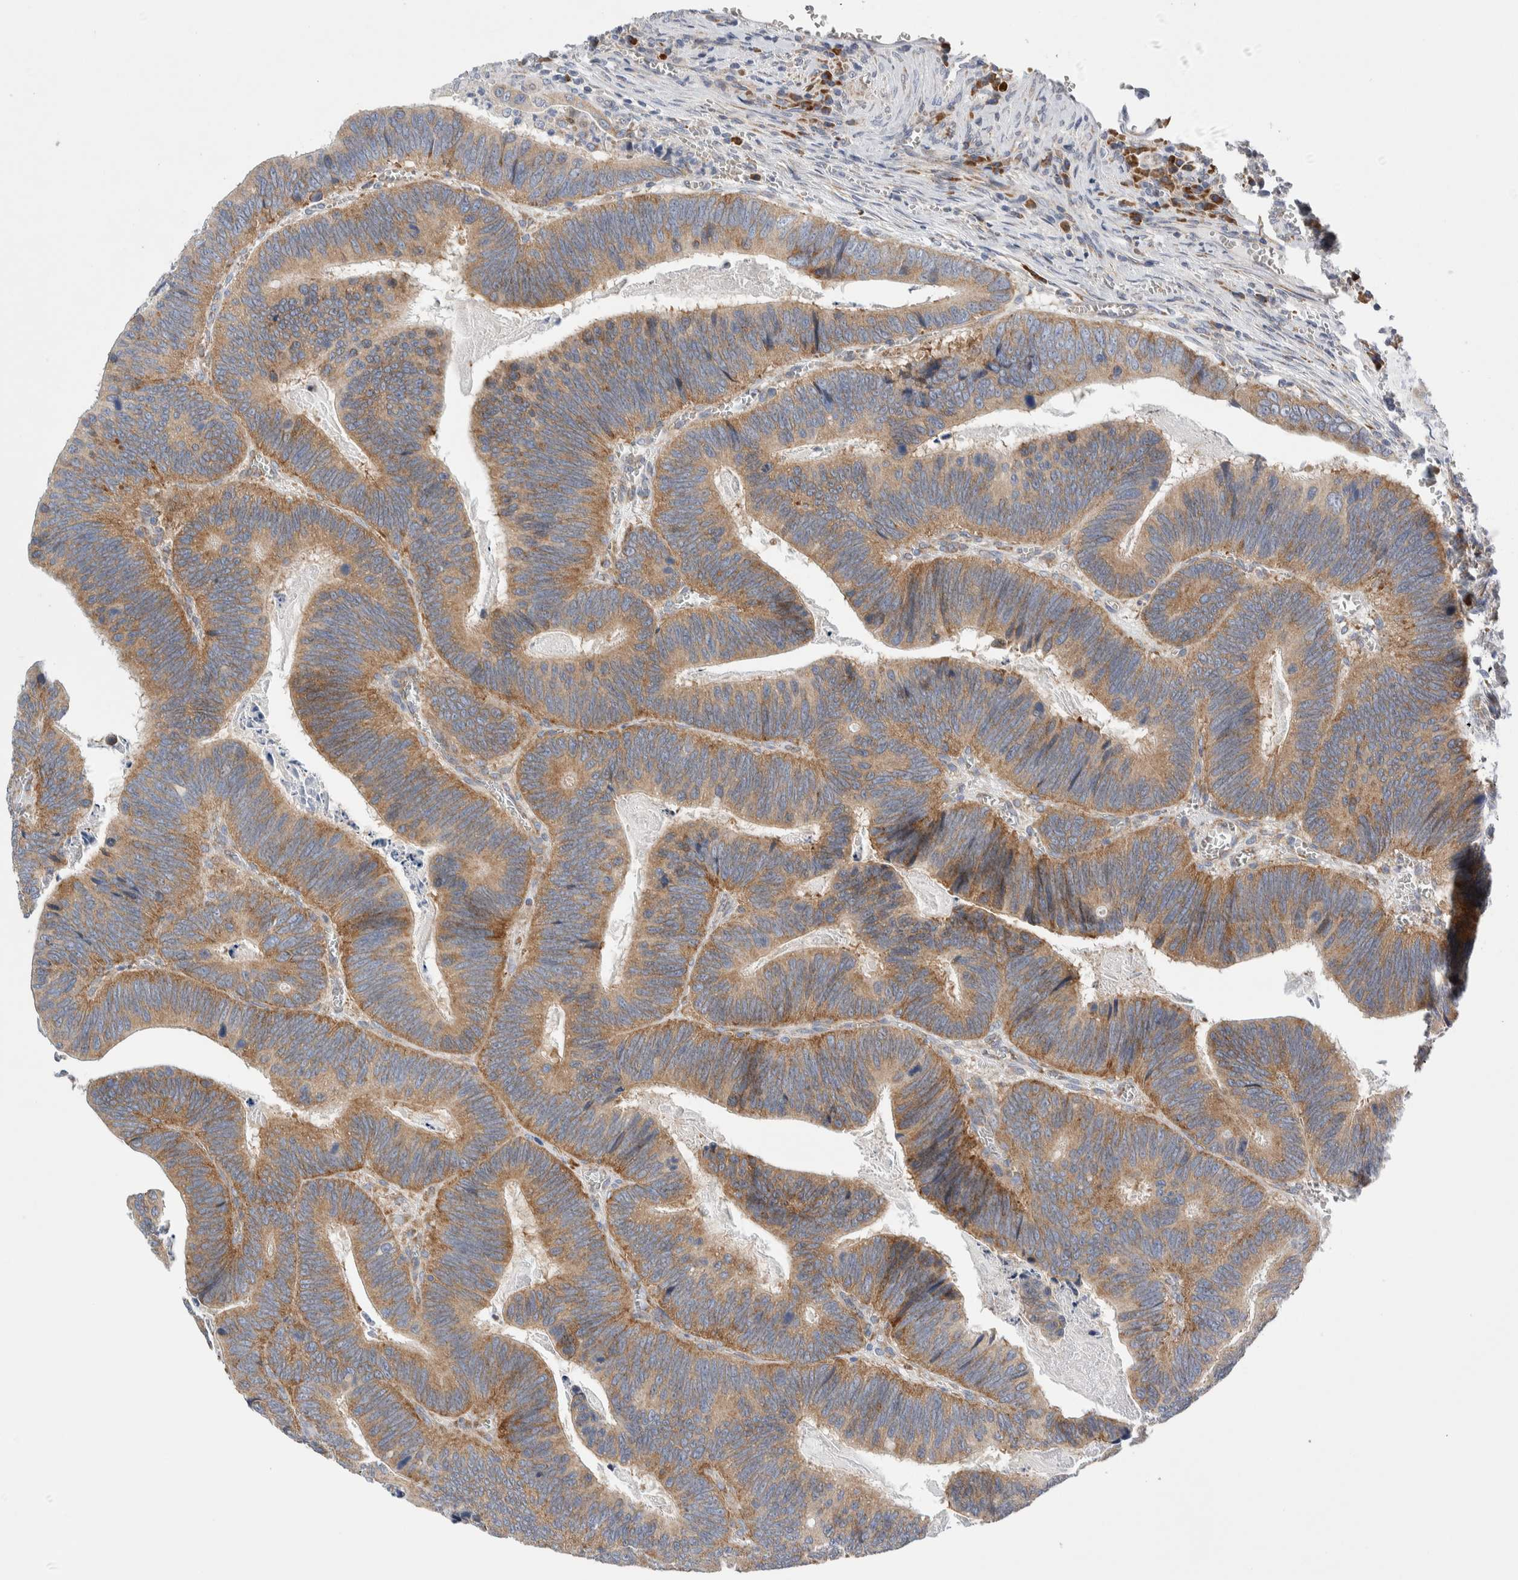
{"staining": {"intensity": "moderate", "quantity": ">75%", "location": "cytoplasmic/membranous"}, "tissue": "colorectal cancer", "cell_type": "Tumor cells", "image_type": "cancer", "snomed": [{"axis": "morphology", "description": "Inflammation, NOS"}, {"axis": "morphology", "description": "Adenocarcinoma, NOS"}, {"axis": "topography", "description": "Colon"}], "caption": "Immunohistochemical staining of adenocarcinoma (colorectal) demonstrates medium levels of moderate cytoplasmic/membranous protein expression in about >75% of tumor cells.", "gene": "RACK1", "patient": {"sex": "male", "age": 72}}